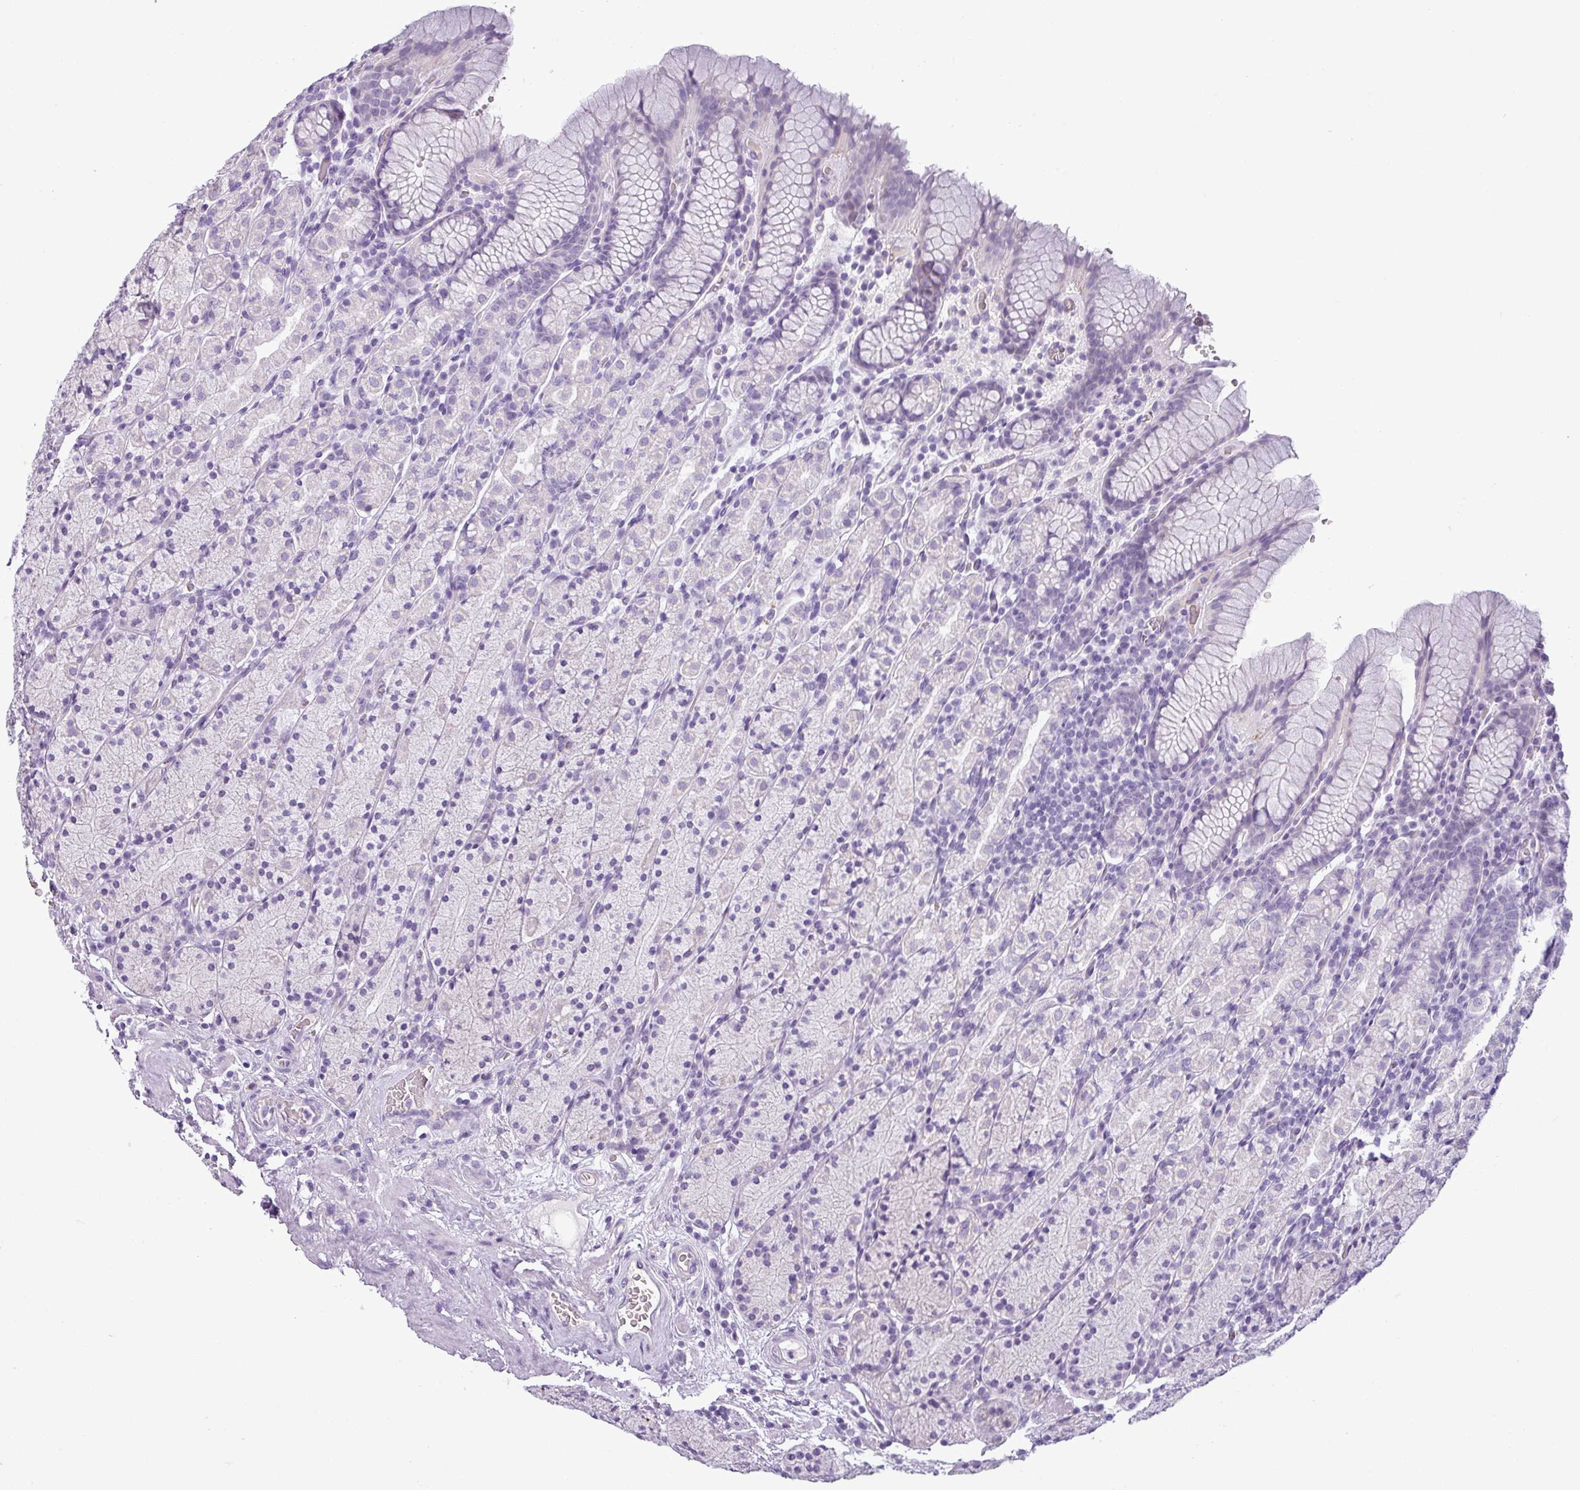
{"staining": {"intensity": "negative", "quantity": "none", "location": "none"}, "tissue": "stomach", "cell_type": "Glandular cells", "image_type": "normal", "snomed": [{"axis": "morphology", "description": "Normal tissue, NOS"}, {"axis": "topography", "description": "Stomach, upper"}, {"axis": "topography", "description": "Stomach"}], "caption": "Immunohistochemistry (IHC) micrograph of unremarkable stomach stained for a protein (brown), which exhibits no staining in glandular cells.", "gene": "CDH16", "patient": {"sex": "male", "age": 62}}